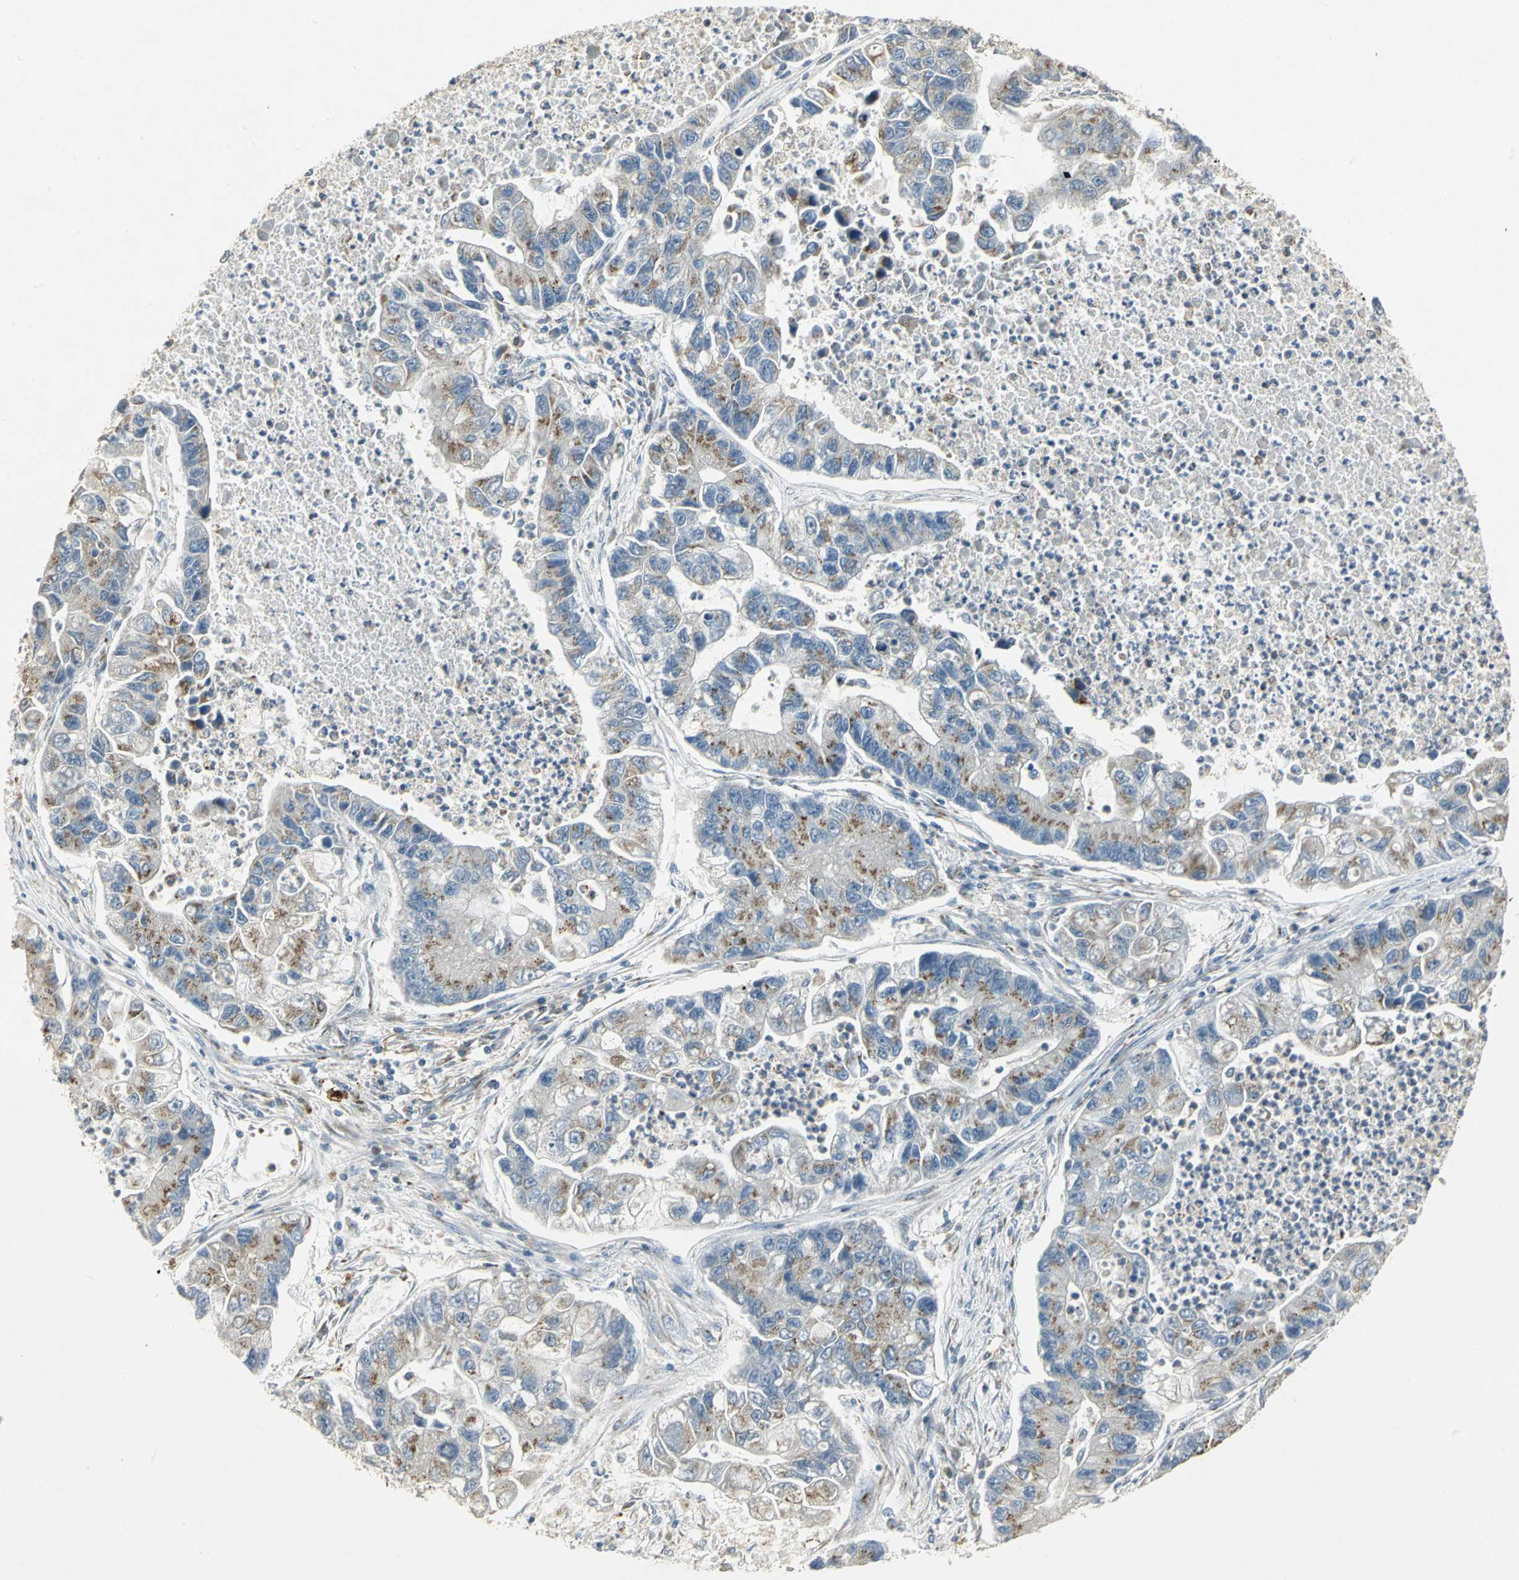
{"staining": {"intensity": "moderate", "quantity": "25%-75%", "location": "cytoplasmic/membranous"}, "tissue": "lung cancer", "cell_type": "Tumor cells", "image_type": "cancer", "snomed": [{"axis": "morphology", "description": "Adenocarcinoma, NOS"}, {"axis": "topography", "description": "Lung"}], "caption": "Human lung adenocarcinoma stained with a brown dye displays moderate cytoplasmic/membranous positive positivity in about 25%-75% of tumor cells.", "gene": "TM9SF2", "patient": {"sex": "female", "age": 51}}